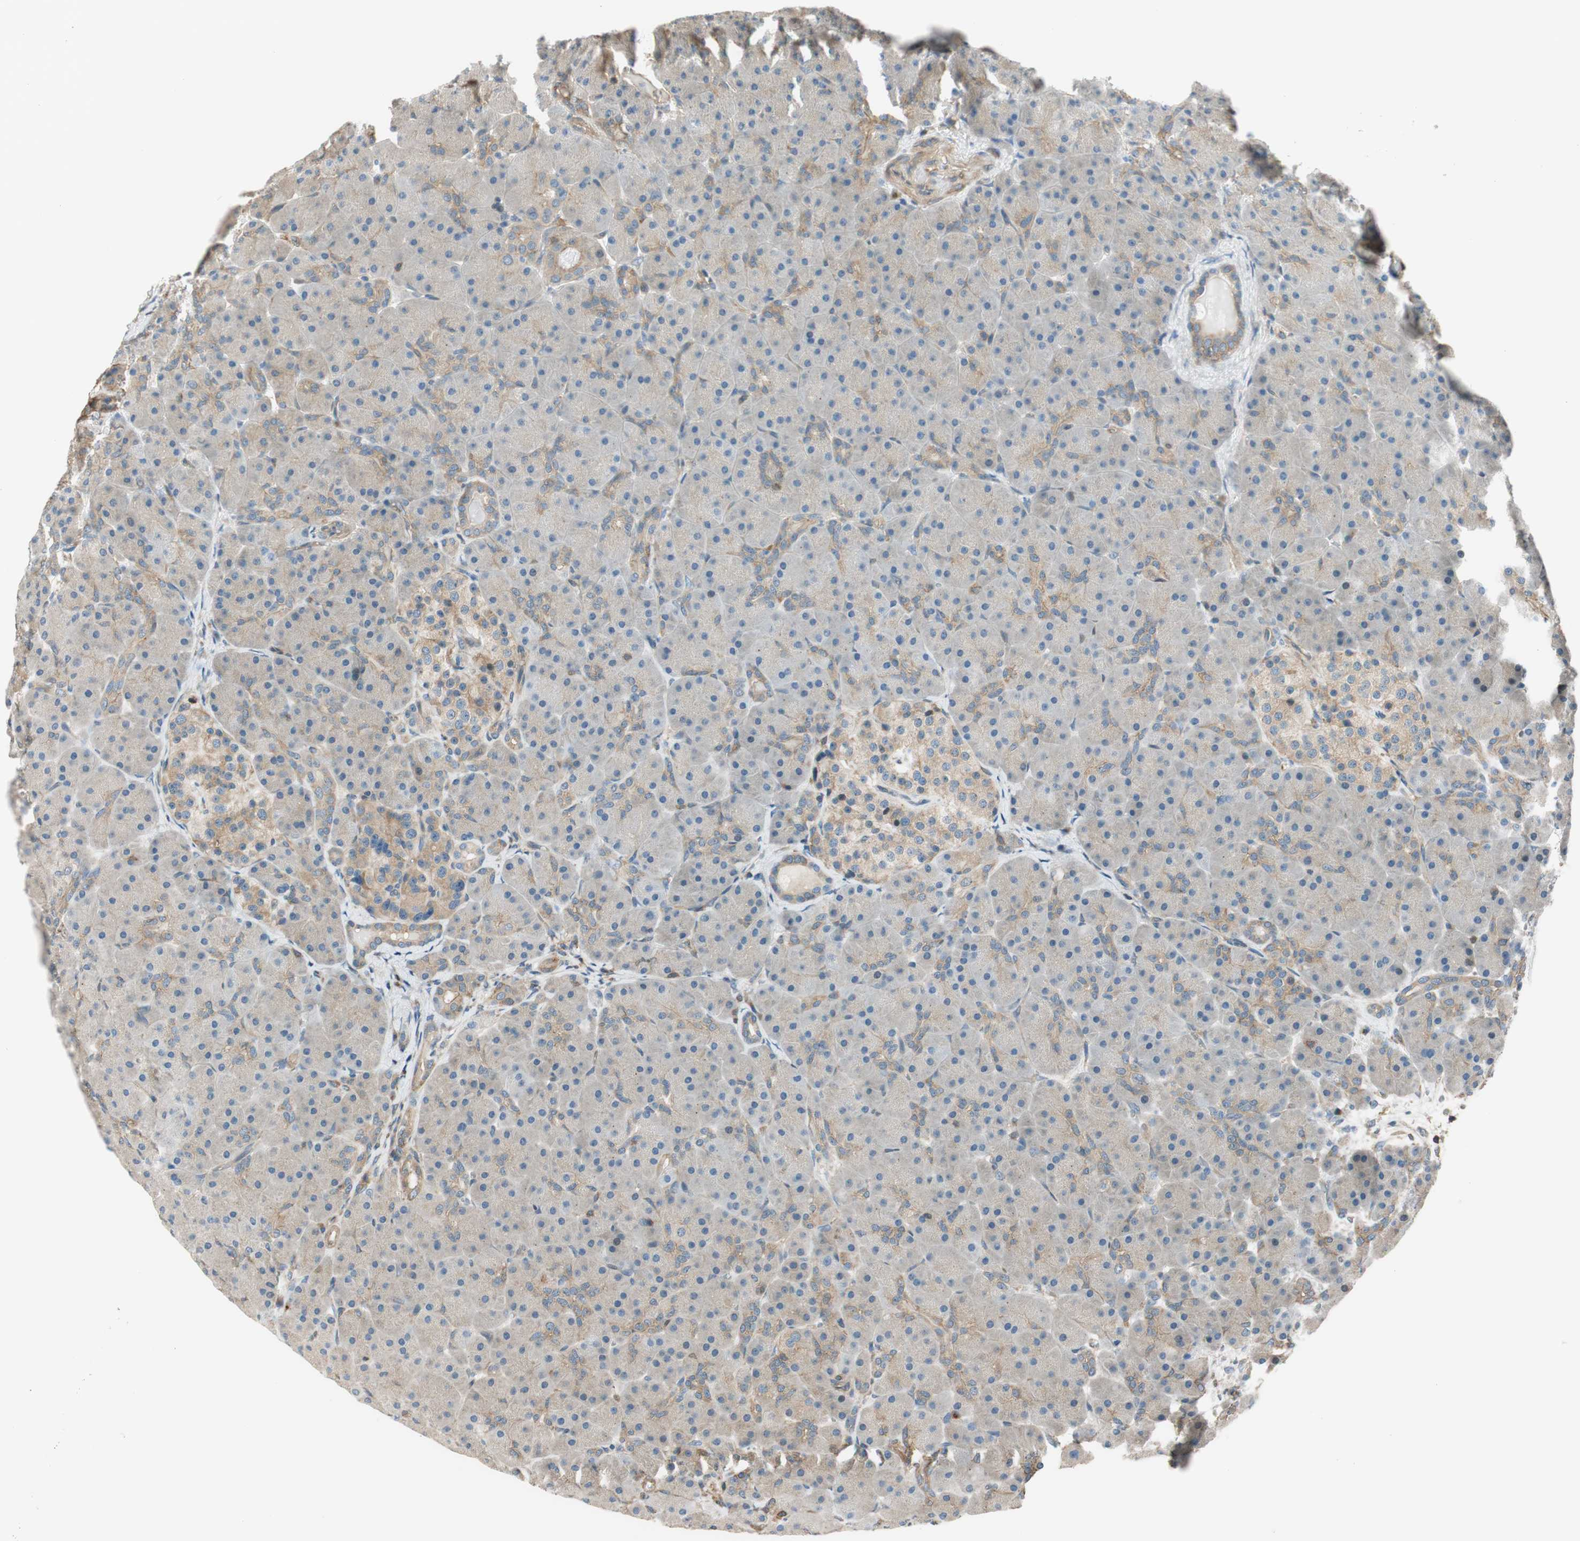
{"staining": {"intensity": "weak", "quantity": "25%-75%", "location": "cytoplasmic/membranous"}, "tissue": "pancreas", "cell_type": "Exocrine glandular cells", "image_type": "normal", "snomed": [{"axis": "morphology", "description": "Normal tissue, NOS"}, {"axis": "topography", "description": "Pancreas"}], "caption": "A micrograph showing weak cytoplasmic/membranous expression in about 25%-75% of exocrine glandular cells in unremarkable pancreas, as visualized by brown immunohistochemical staining.", "gene": "PI4K2B", "patient": {"sex": "male", "age": 66}}